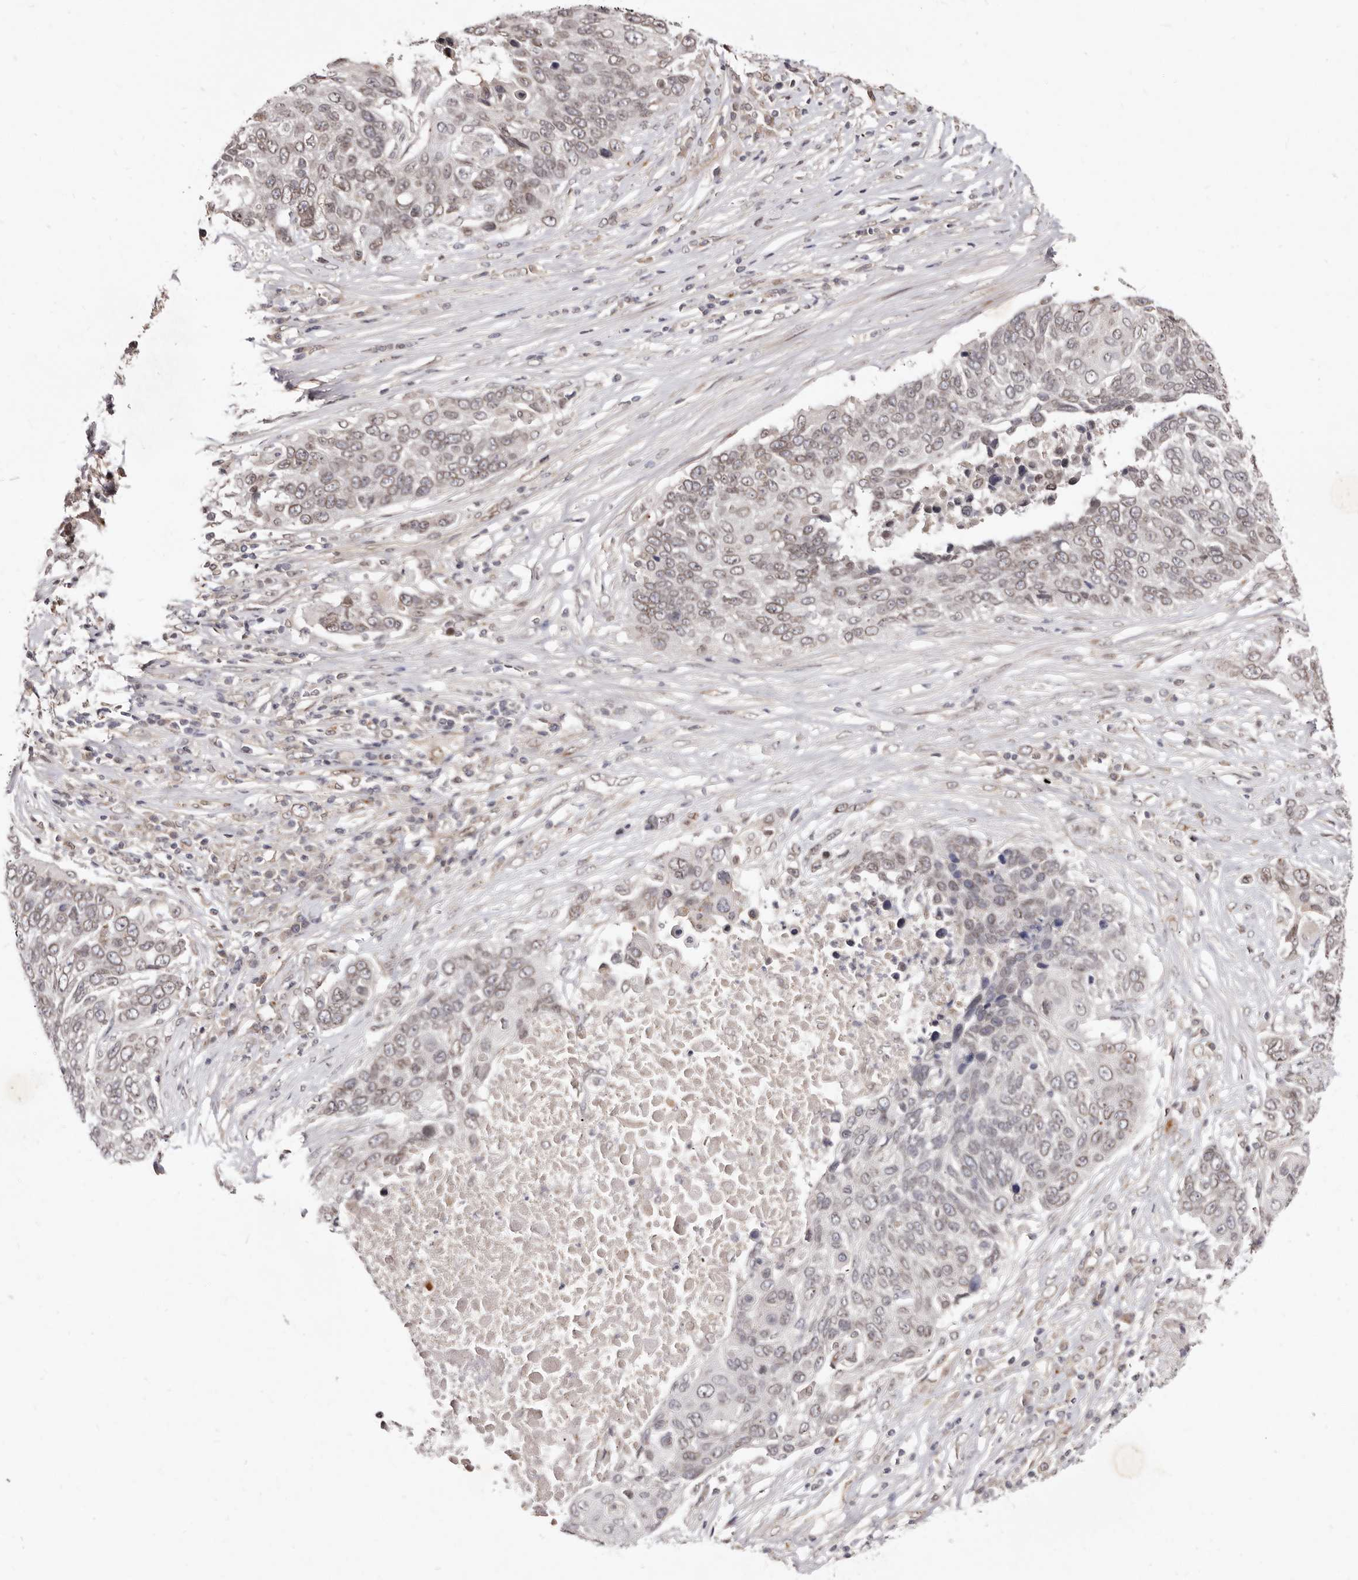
{"staining": {"intensity": "moderate", "quantity": ">75%", "location": "nuclear"}, "tissue": "lung cancer", "cell_type": "Tumor cells", "image_type": "cancer", "snomed": [{"axis": "morphology", "description": "Squamous cell carcinoma, NOS"}, {"axis": "topography", "description": "Lung"}], "caption": "A brown stain highlights moderate nuclear staining of a protein in lung squamous cell carcinoma tumor cells.", "gene": "LCORL", "patient": {"sex": "male", "age": 66}}